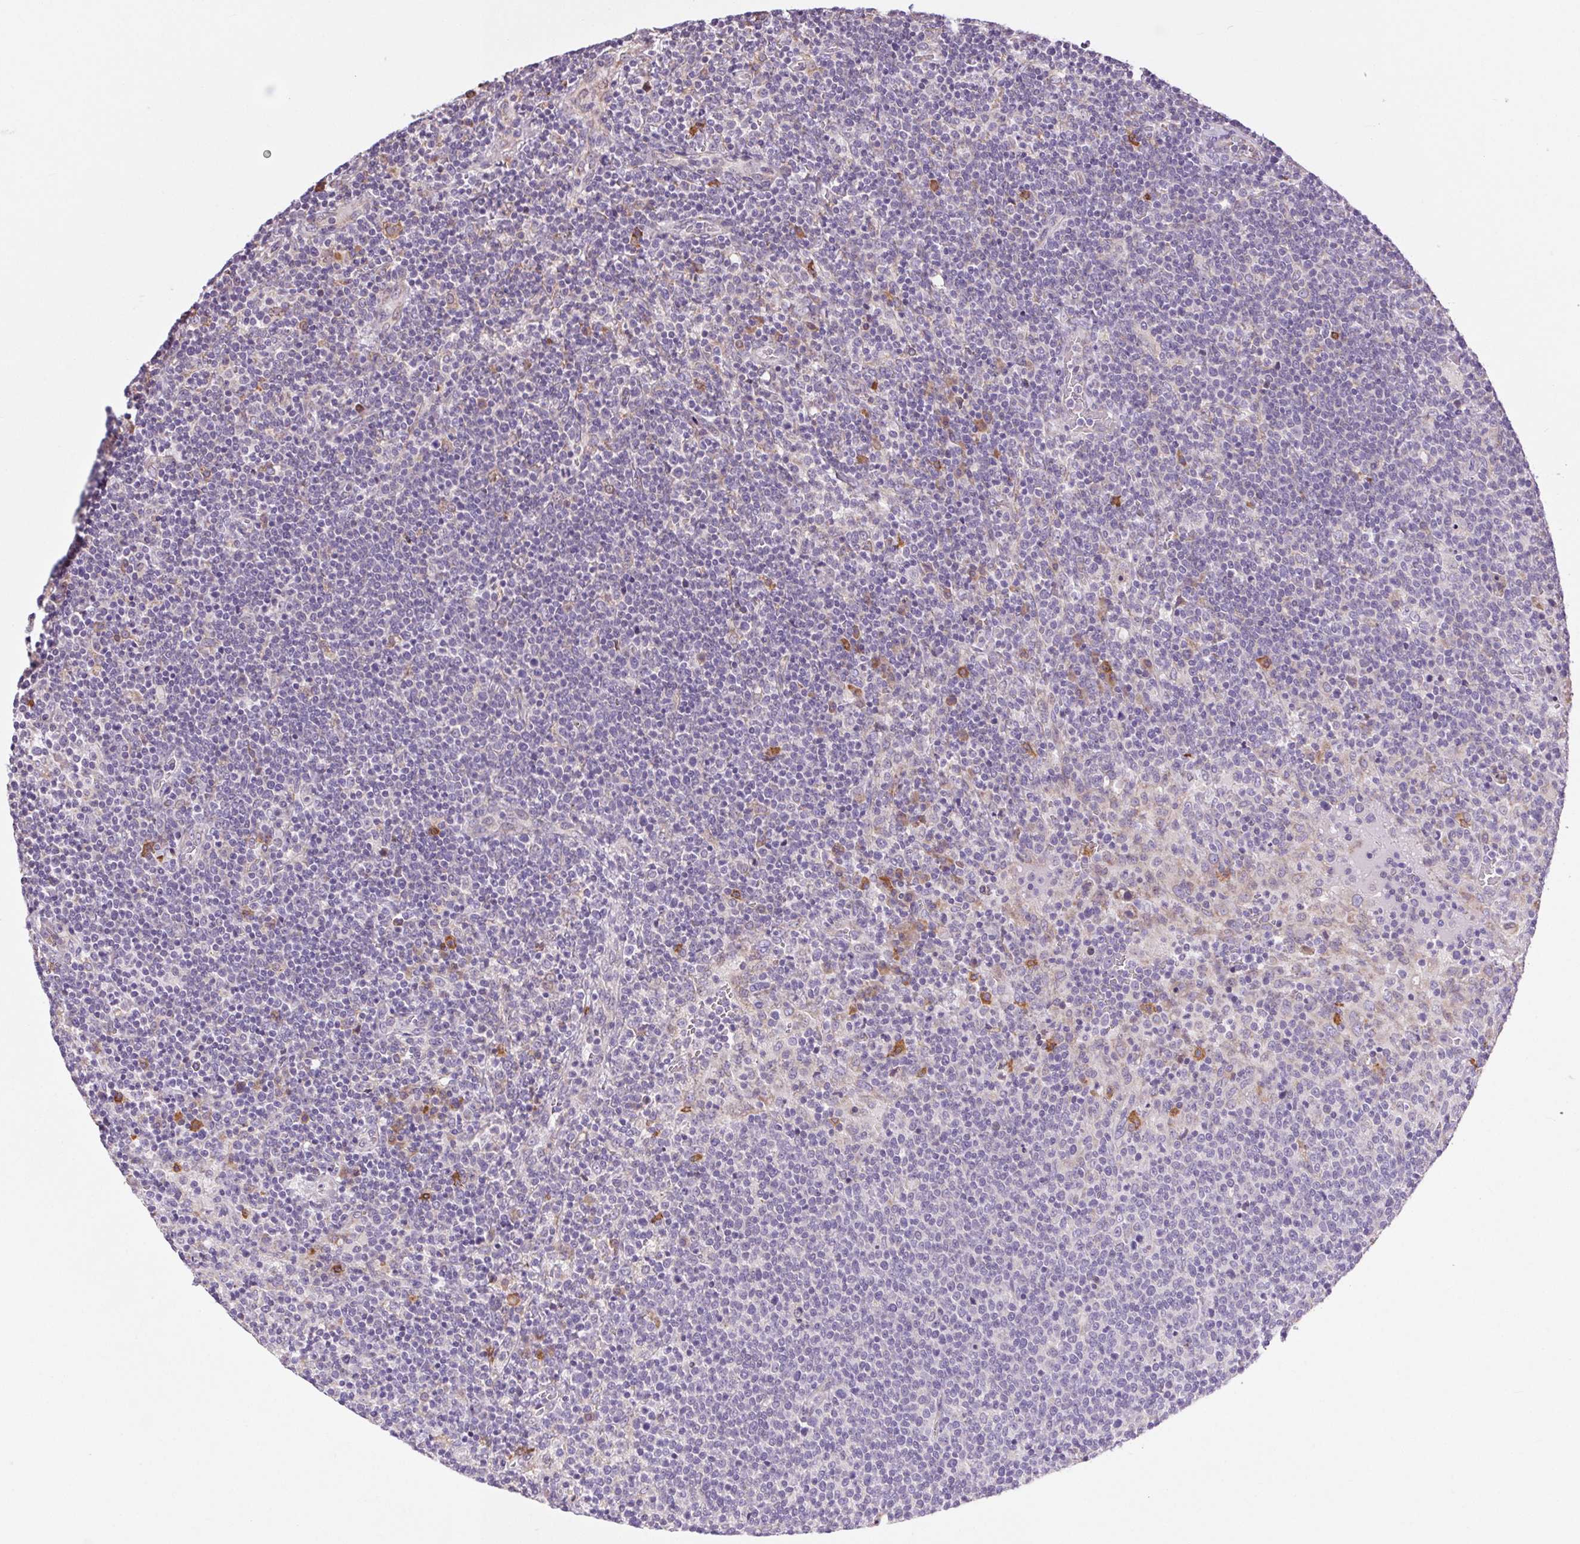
{"staining": {"intensity": "negative", "quantity": "none", "location": "none"}, "tissue": "lymphoma", "cell_type": "Tumor cells", "image_type": "cancer", "snomed": [{"axis": "morphology", "description": "Malignant lymphoma, non-Hodgkin's type, High grade"}, {"axis": "topography", "description": "Lymph node"}], "caption": "The IHC image has no significant staining in tumor cells of lymphoma tissue.", "gene": "SNX31", "patient": {"sex": "male", "age": 61}}